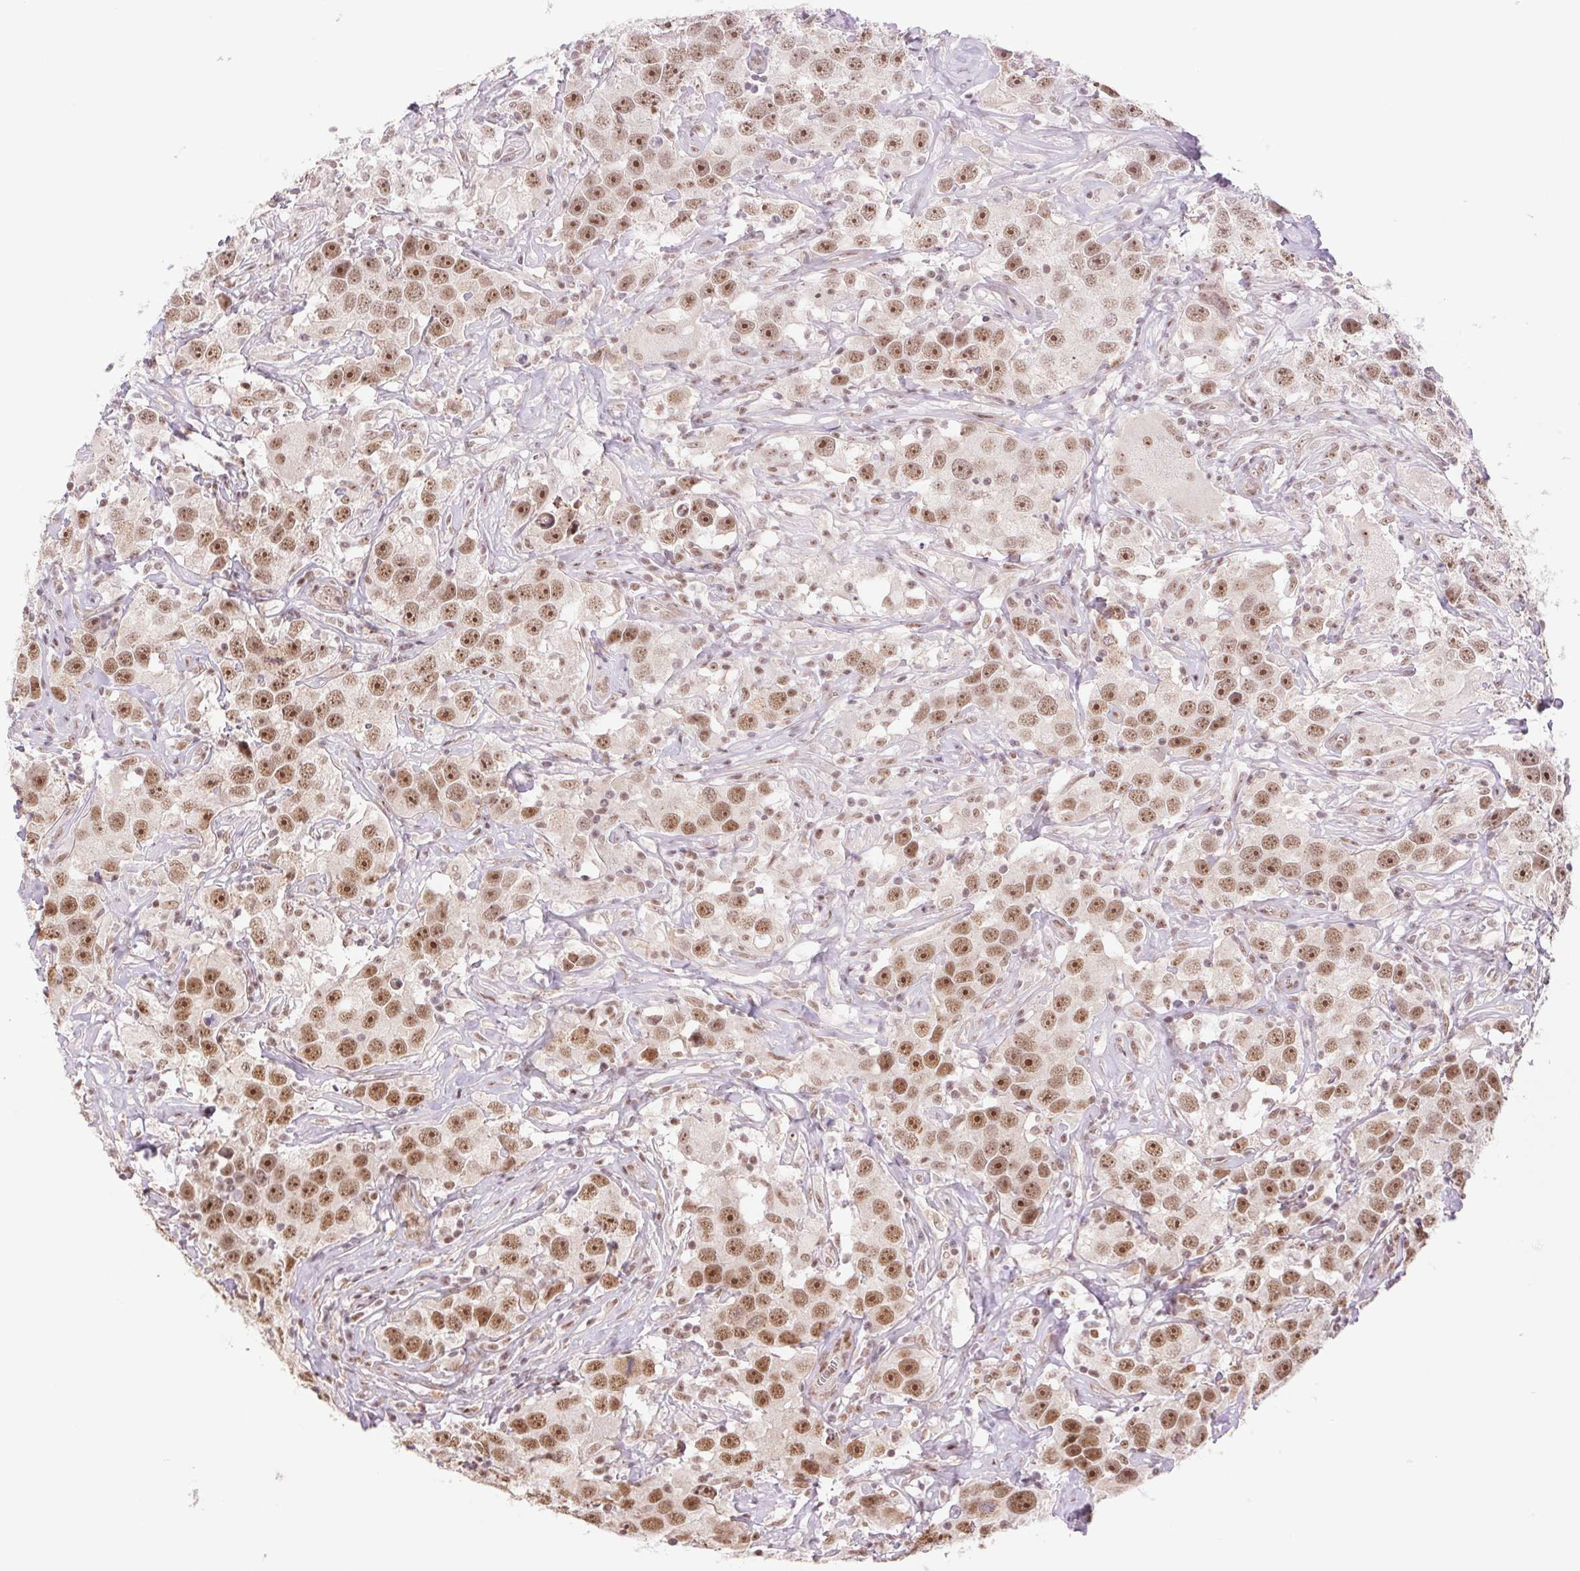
{"staining": {"intensity": "moderate", "quantity": ">75%", "location": "nuclear"}, "tissue": "testis cancer", "cell_type": "Tumor cells", "image_type": "cancer", "snomed": [{"axis": "morphology", "description": "Seminoma, NOS"}, {"axis": "topography", "description": "Testis"}], "caption": "DAB immunohistochemical staining of testis cancer demonstrates moderate nuclear protein staining in about >75% of tumor cells.", "gene": "CWC25", "patient": {"sex": "male", "age": 49}}